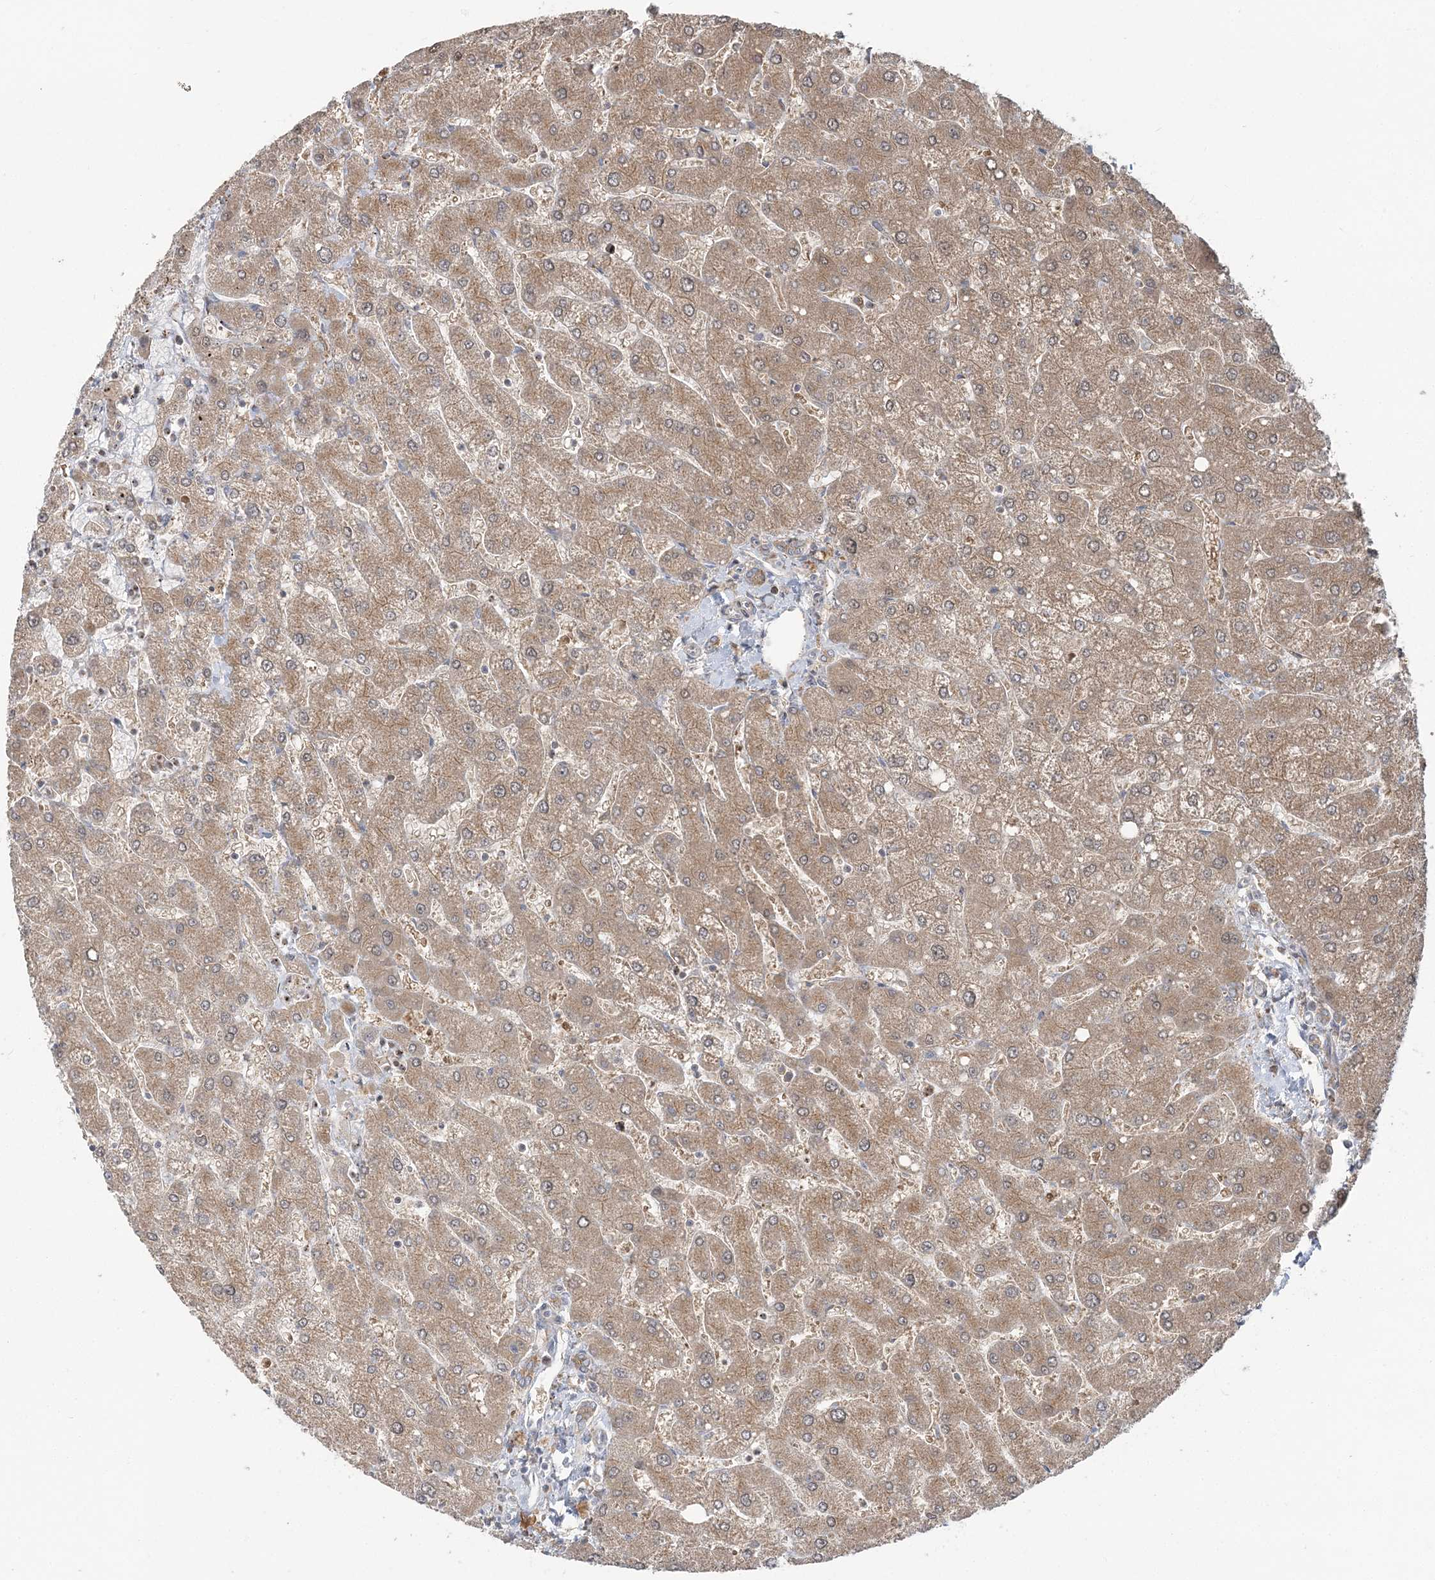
{"staining": {"intensity": "moderate", "quantity": ">75%", "location": "cytoplasmic/membranous"}, "tissue": "liver", "cell_type": "Cholangiocytes", "image_type": "normal", "snomed": [{"axis": "morphology", "description": "Normal tissue, NOS"}, {"axis": "topography", "description": "Liver"}], "caption": "Liver stained with a brown dye shows moderate cytoplasmic/membranous positive expression in about >75% of cholangiocytes.", "gene": "ABCC3", "patient": {"sex": "male", "age": 55}}